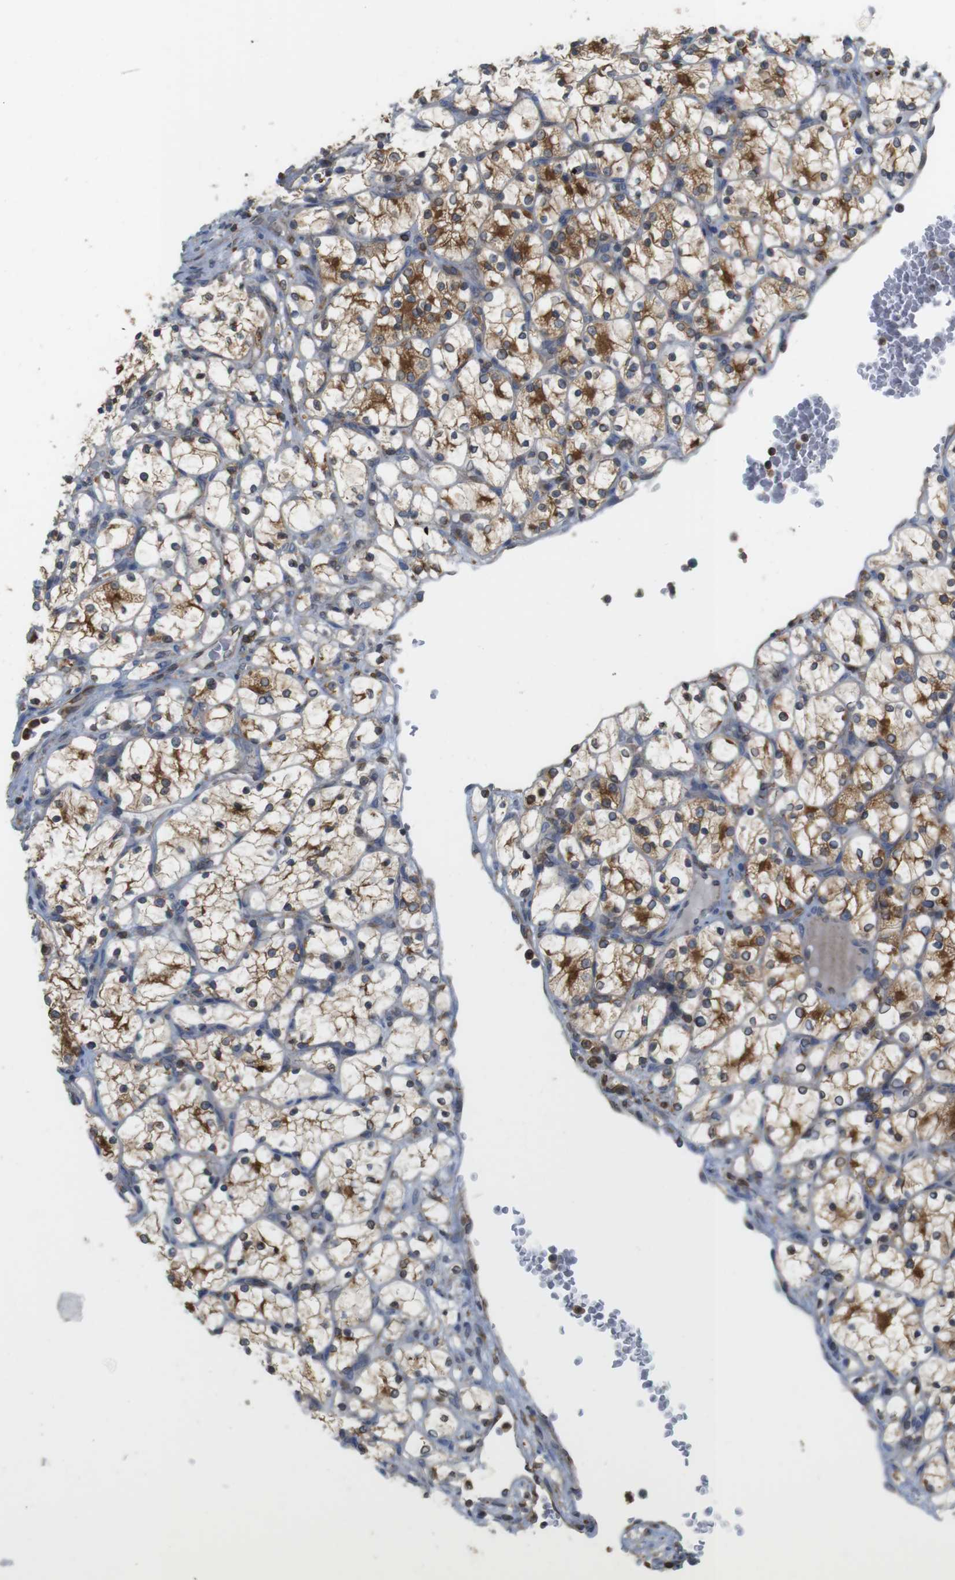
{"staining": {"intensity": "moderate", "quantity": ">75%", "location": "cytoplasmic/membranous"}, "tissue": "renal cancer", "cell_type": "Tumor cells", "image_type": "cancer", "snomed": [{"axis": "morphology", "description": "Adenocarcinoma, NOS"}, {"axis": "topography", "description": "Kidney"}], "caption": "DAB immunohistochemical staining of human renal adenocarcinoma exhibits moderate cytoplasmic/membranous protein expression in about >75% of tumor cells.", "gene": "ARL6IP5", "patient": {"sex": "female", "age": 69}}